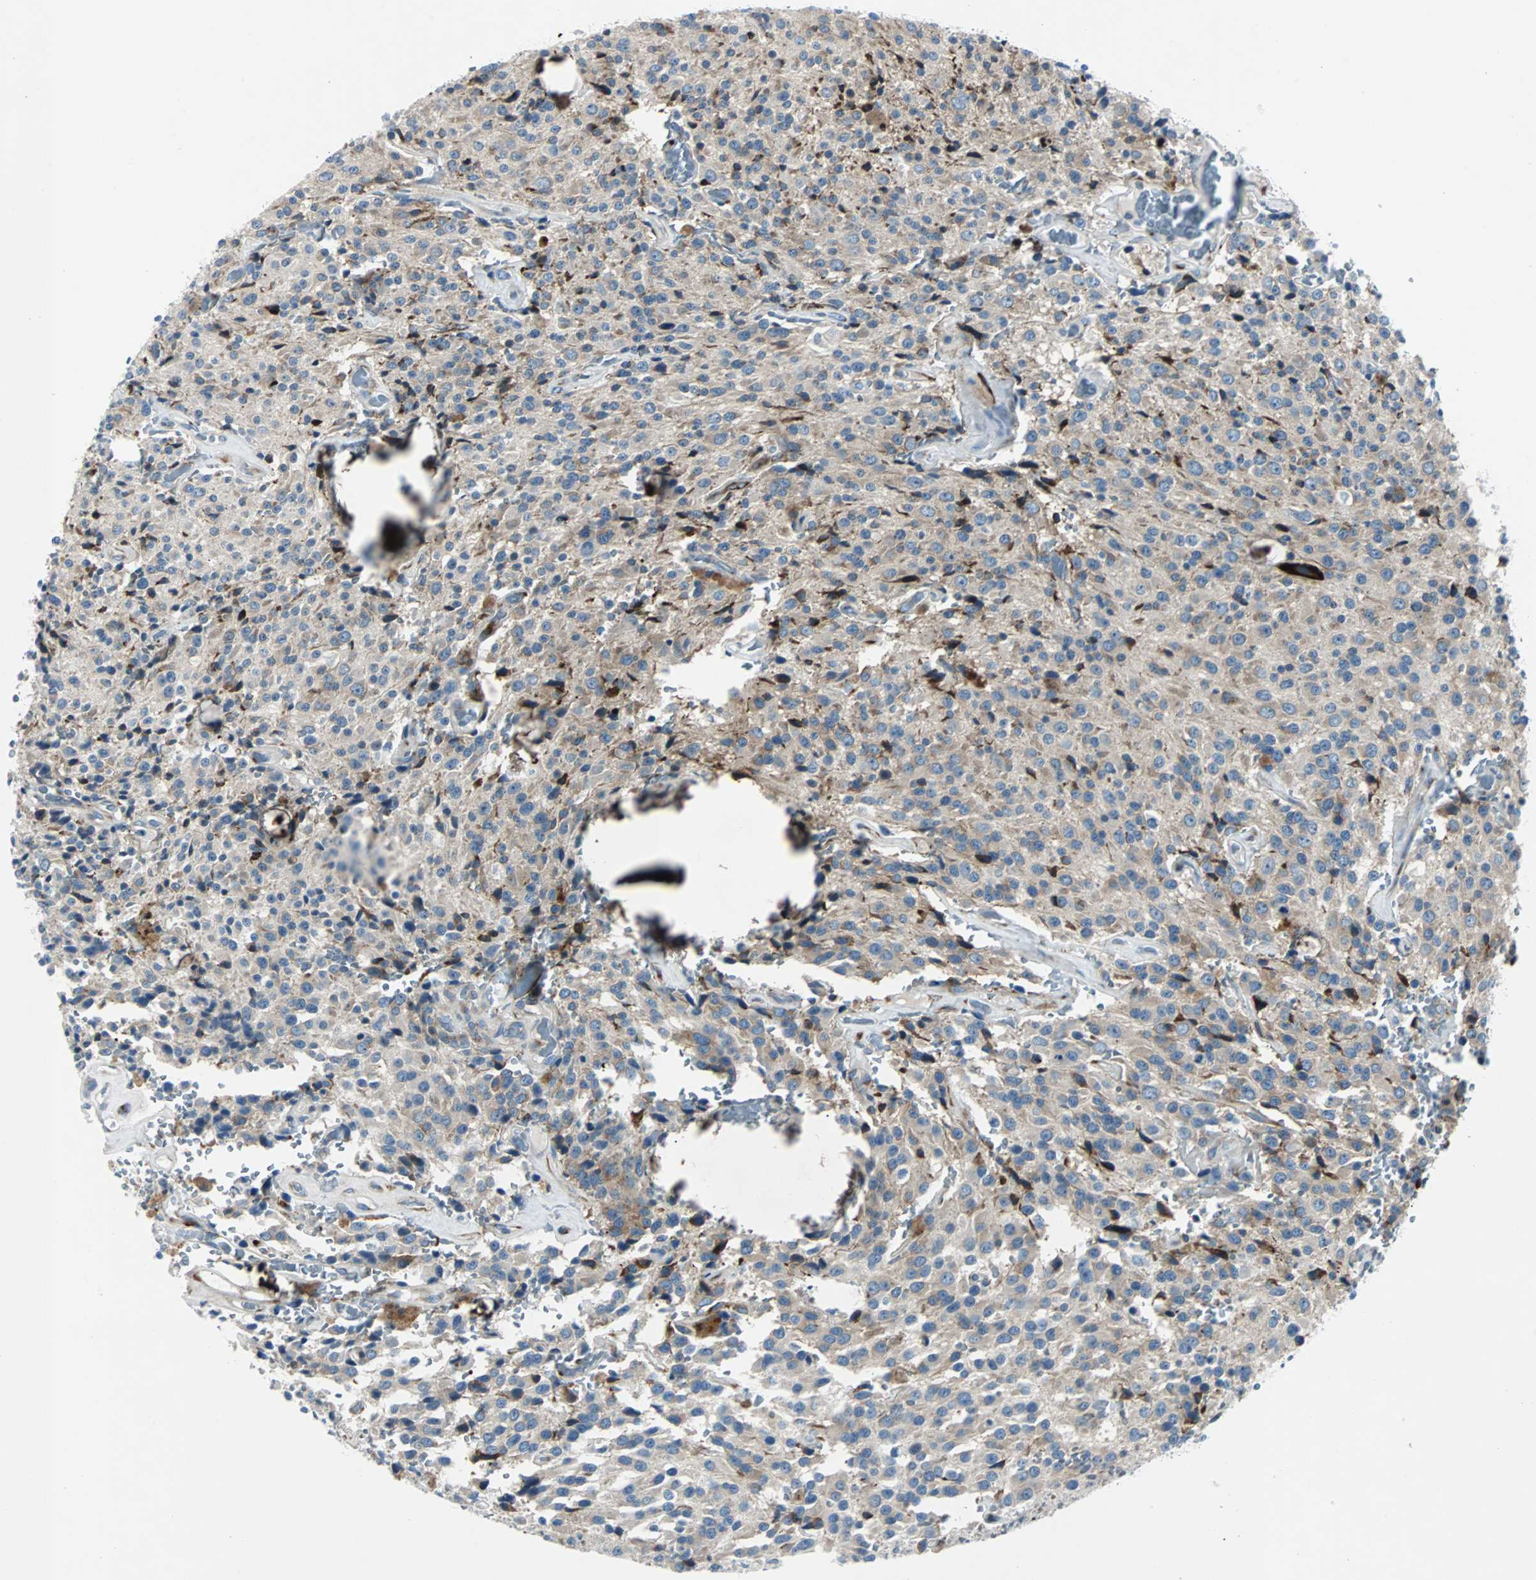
{"staining": {"intensity": "moderate", "quantity": ">75%", "location": "cytoplasmic/membranous"}, "tissue": "glioma", "cell_type": "Tumor cells", "image_type": "cancer", "snomed": [{"axis": "morphology", "description": "Glioma, malignant, Low grade"}, {"axis": "topography", "description": "Brain"}], "caption": "Glioma stained with a protein marker reveals moderate staining in tumor cells.", "gene": "BBC3", "patient": {"sex": "male", "age": 58}}